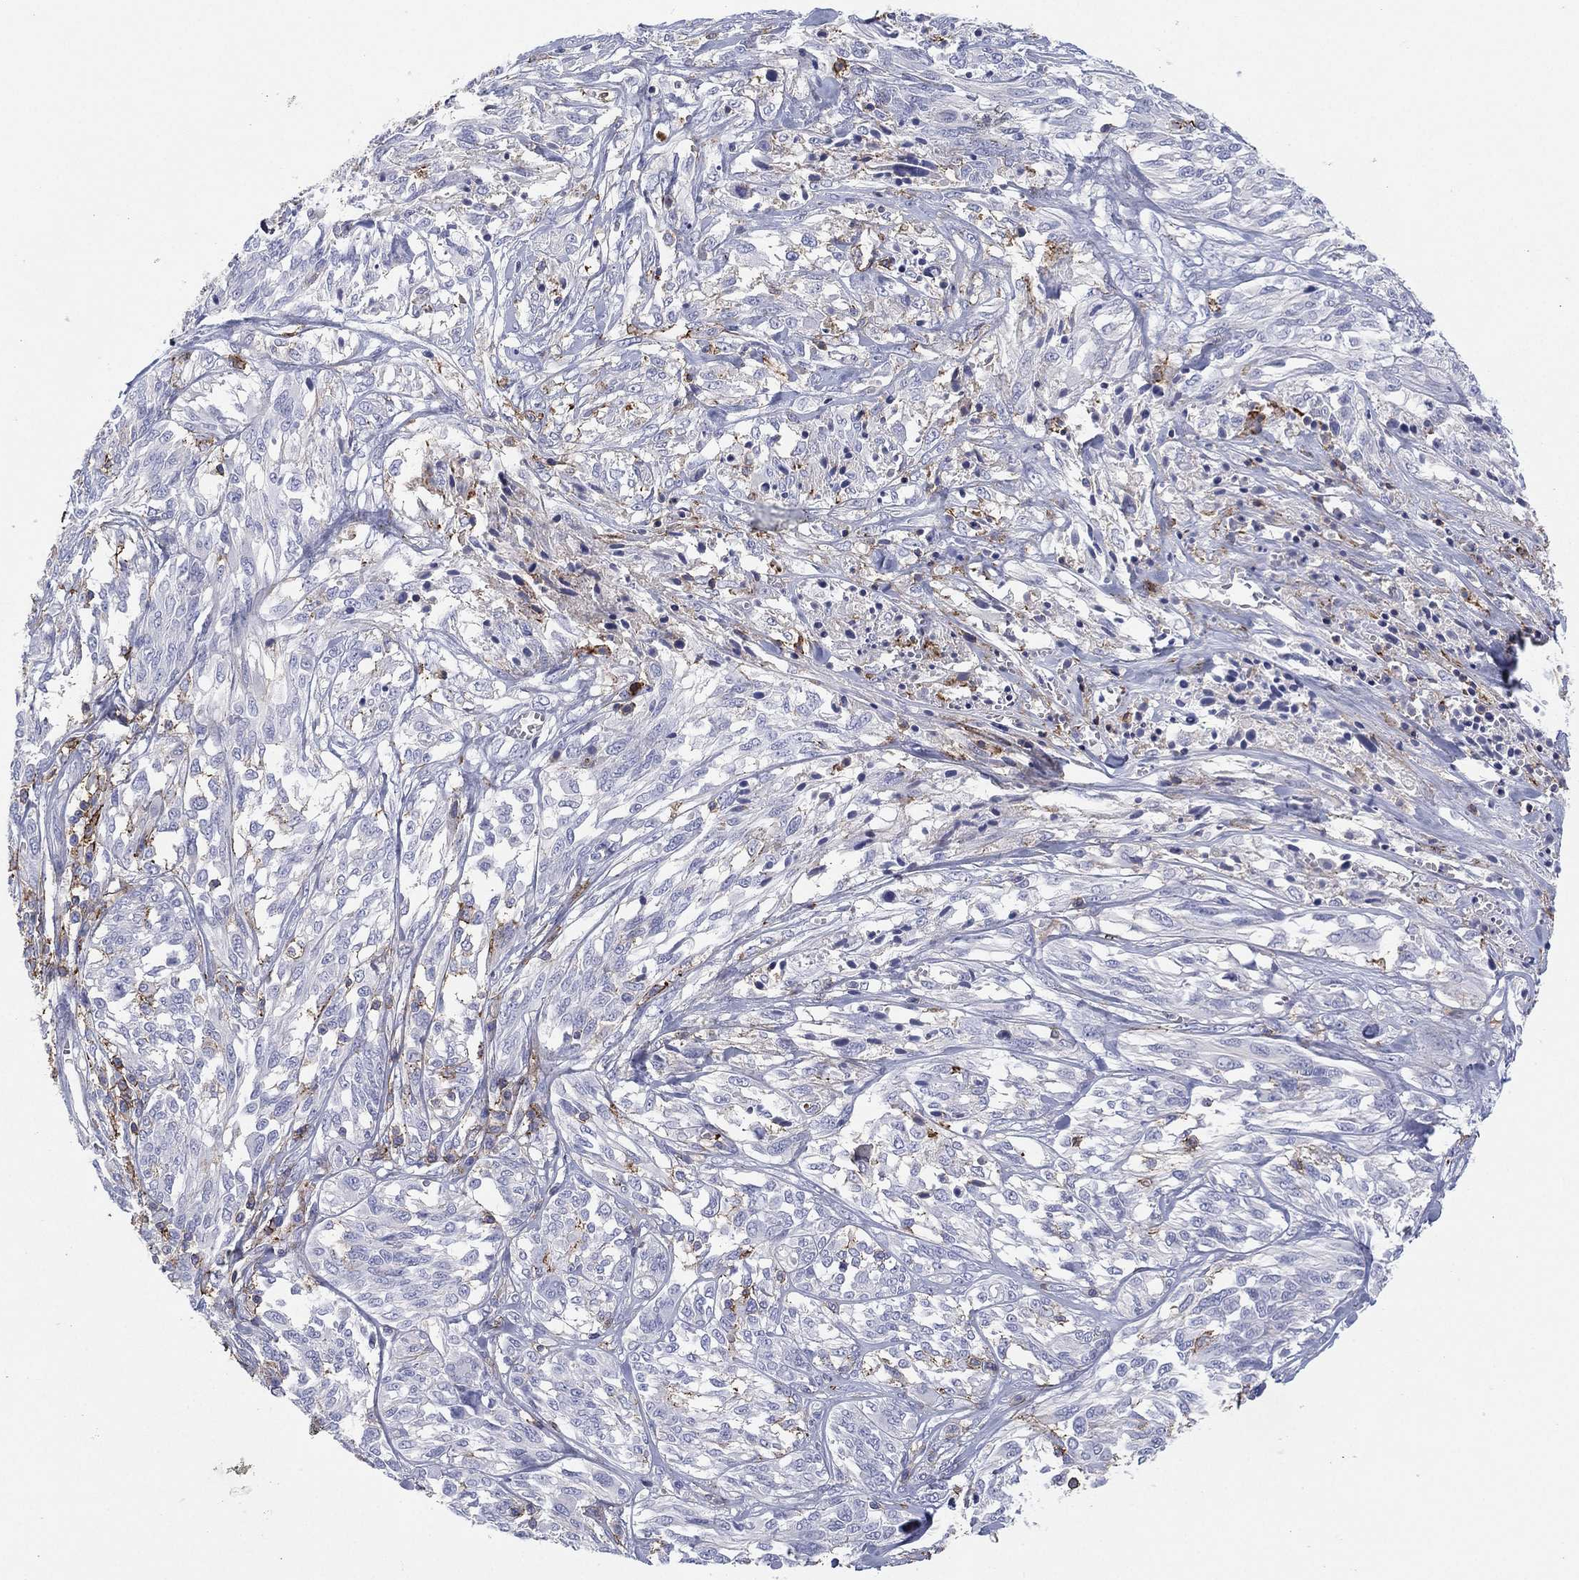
{"staining": {"intensity": "negative", "quantity": "none", "location": "none"}, "tissue": "melanoma", "cell_type": "Tumor cells", "image_type": "cancer", "snomed": [{"axis": "morphology", "description": "Malignant melanoma, NOS"}, {"axis": "topography", "description": "Skin"}], "caption": "Immunohistochemistry image of neoplastic tissue: human melanoma stained with DAB (3,3'-diaminobenzidine) demonstrates no significant protein expression in tumor cells.", "gene": "SELPLG", "patient": {"sex": "female", "age": 91}}